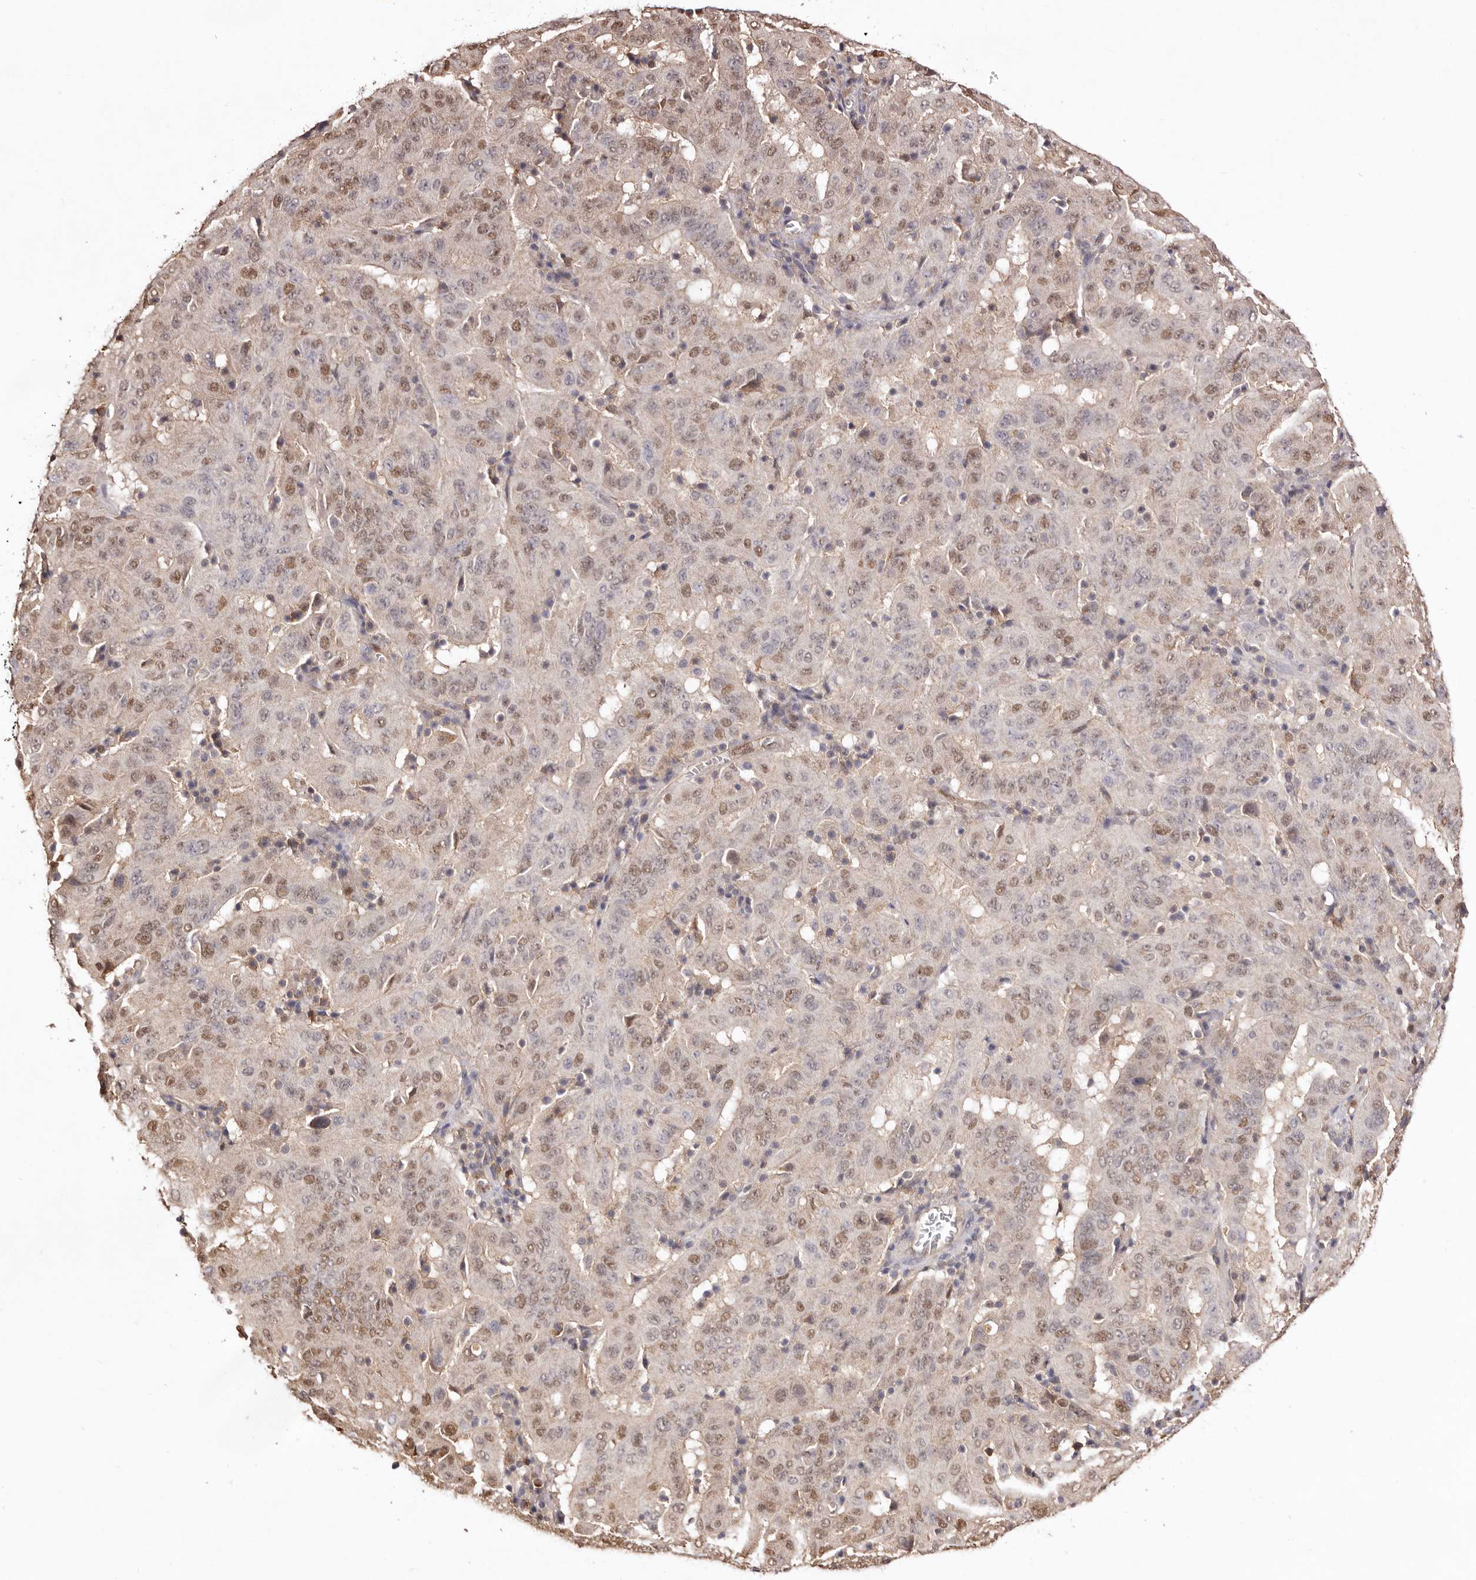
{"staining": {"intensity": "moderate", "quantity": "25%-75%", "location": "nuclear"}, "tissue": "pancreatic cancer", "cell_type": "Tumor cells", "image_type": "cancer", "snomed": [{"axis": "morphology", "description": "Adenocarcinoma, NOS"}, {"axis": "topography", "description": "Pancreas"}], "caption": "This is a photomicrograph of immunohistochemistry staining of adenocarcinoma (pancreatic), which shows moderate positivity in the nuclear of tumor cells.", "gene": "NOTCH1", "patient": {"sex": "male", "age": 63}}